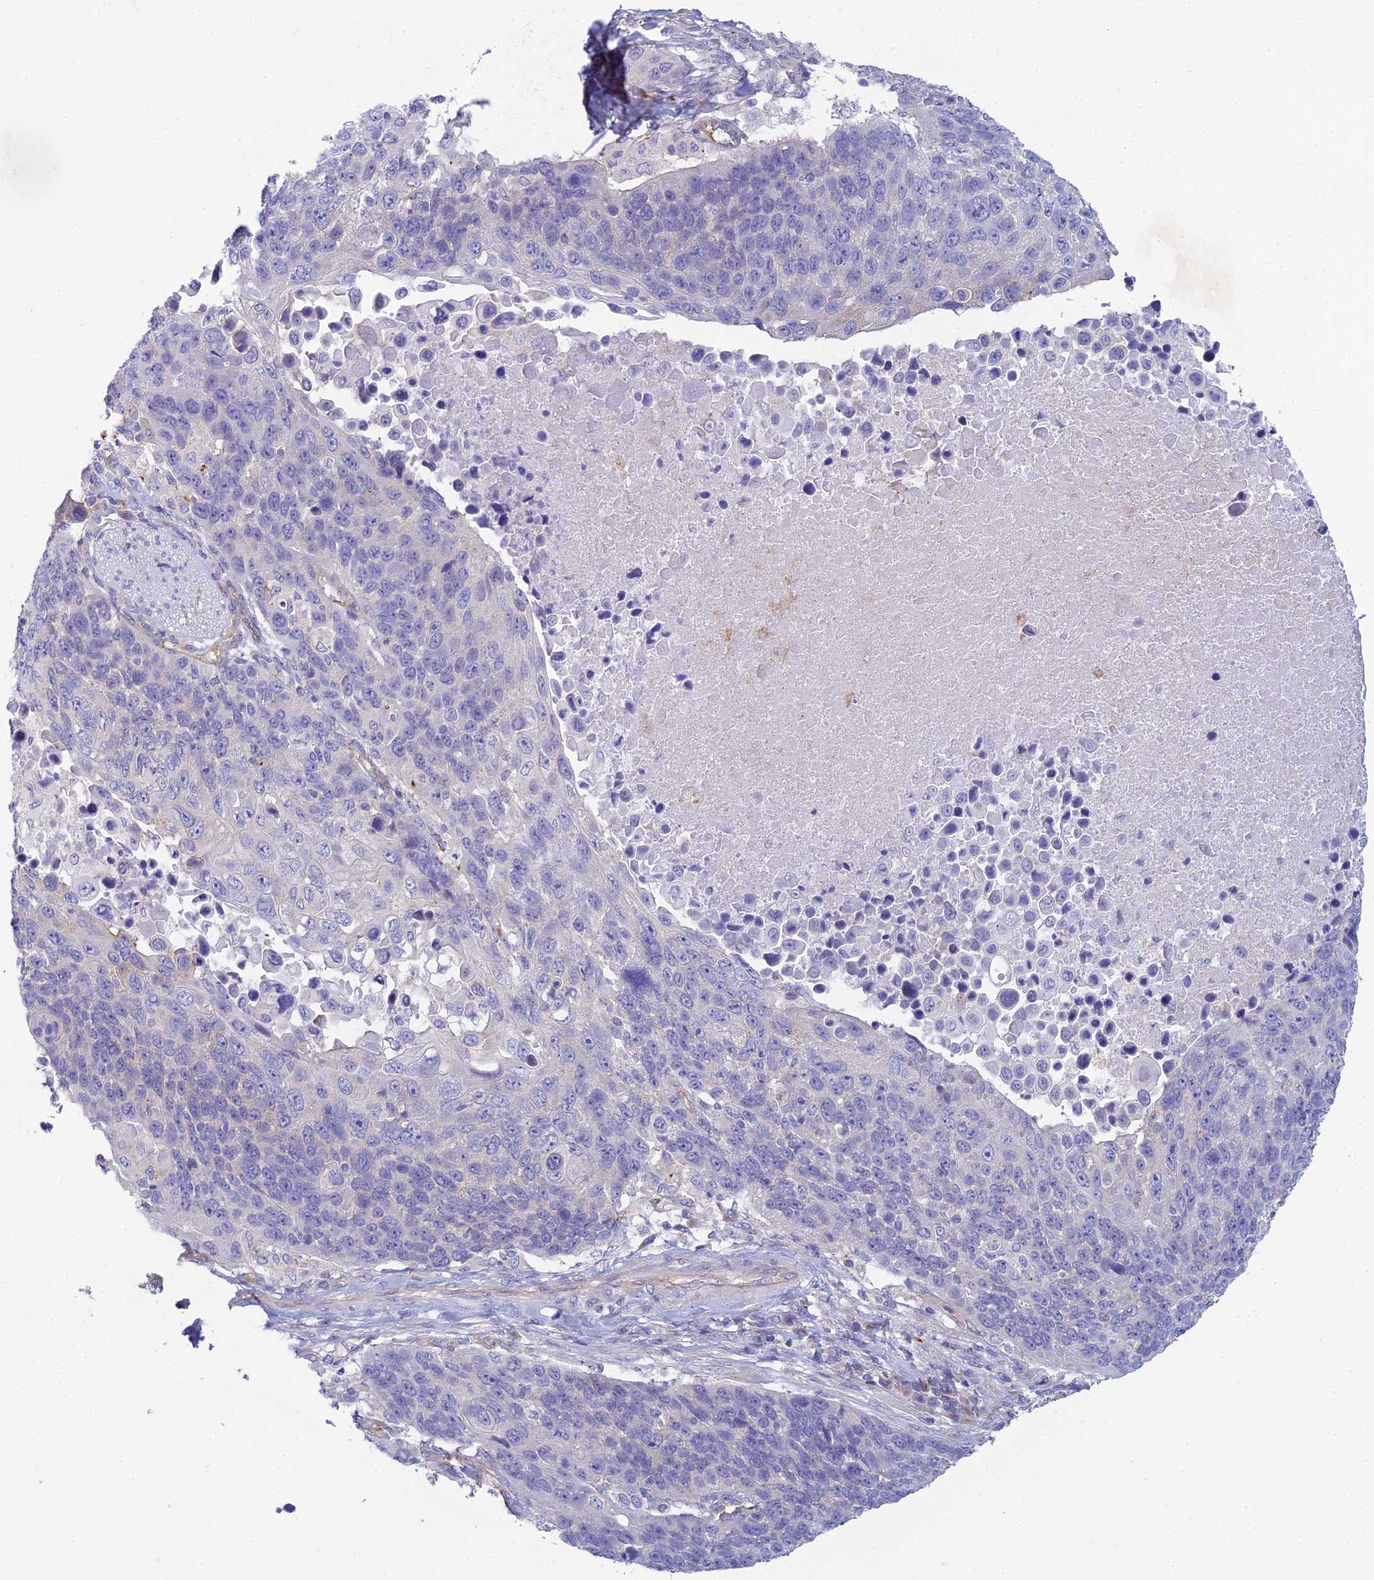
{"staining": {"intensity": "negative", "quantity": "none", "location": "none"}, "tissue": "lung cancer", "cell_type": "Tumor cells", "image_type": "cancer", "snomed": [{"axis": "morphology", "description": "Normal tissue, NOS"}, {"axis": "morphology", "description": "Squamous cell carcinoma, NOS"}, {"axis": "topography", "description": "Lymph node"}, {"axis": "topography", "description": "Lung"}], "caption": "Tumor cells are negative for protein expression in human lung squamous cell carcinoma.", "gene": "ZNF564", "patient": {"sex": "male", "age": 66}}